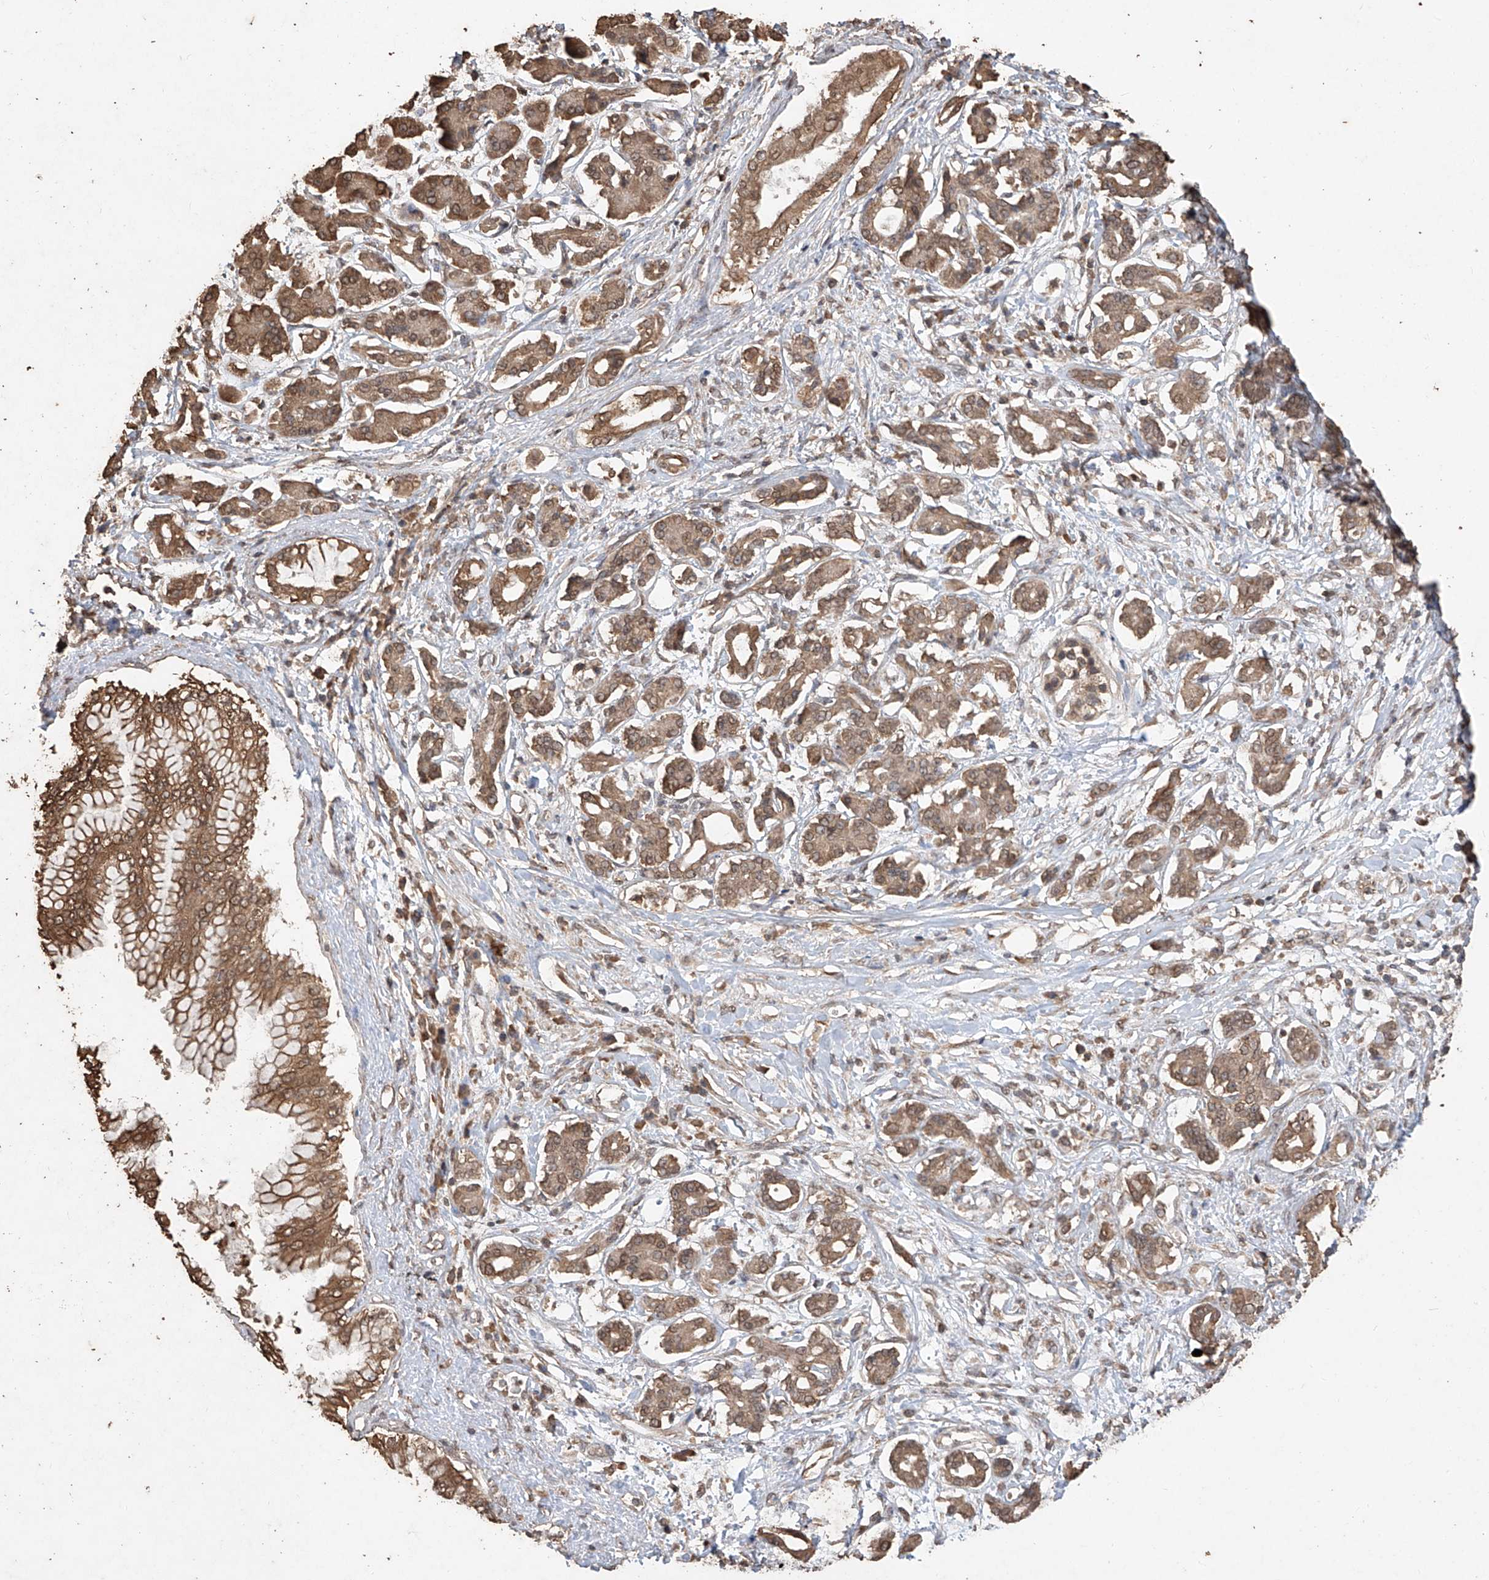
{"staining": {"intensity": "moderate", "quantity": ">75%", "location": "cytoplasmic/membranous"}, "tissue": "pancreatic cancer", "cell_type": "Tumor cells", "image_type": "cancer", "snomed": [{"axis": "morphology", "description": "Adenocarcinoma, NOS"}, {"axis": "topography", "description": "Pancreas"}], "caption": "A brown stain labels moderate cytoplasmic/membranous expression of a protein in human pancreatic cancer (adenocarcinoma) tumor cells.", "gene": "ELOVL1", "patient": {"sex": "female", "age": 56}}